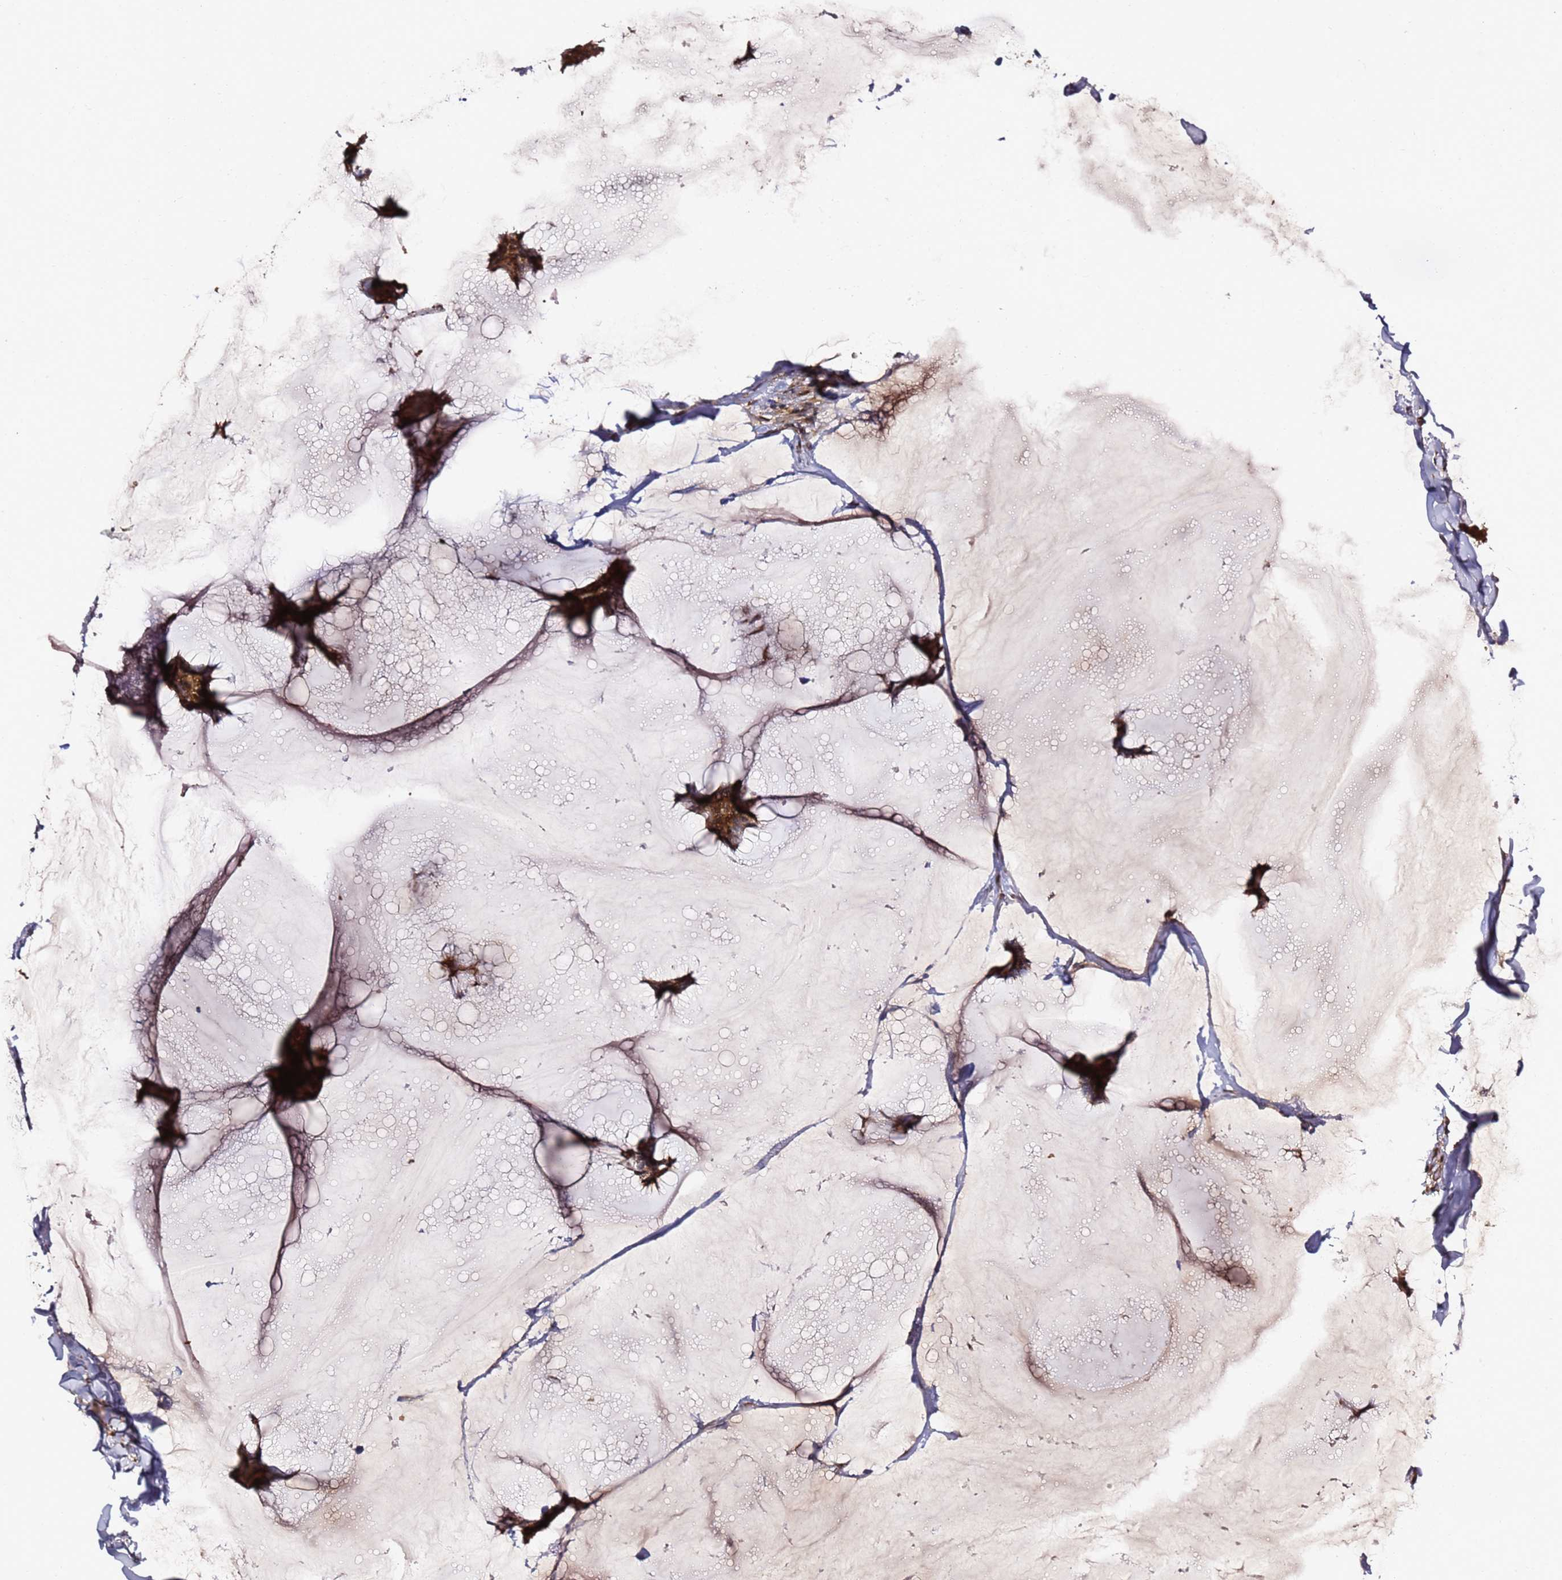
{"staining": {"intensity": "strong", "quantity": ">75%", "location": "cytoplasmic/membranous"}, "tissue": "breast cancer", "cell_type": "Tumor cells", "image_type": "cancer", "snomed": [{"axis": "morphology", "description": "Duct carcinoma"}, {"axis": "topography", "description": "Breast"}], "caption": "Brown immunohistochemical staining in human infiltrating ductal carcinoma (breast) reveals strong cytoplasmic/membranous expression in approximately >75% of tumor cells. (DAB = brown stain, brightfield microscopy at high magnification).", "gene": "PRKAB2", "patient": {"sex": "female", "age": 93}}